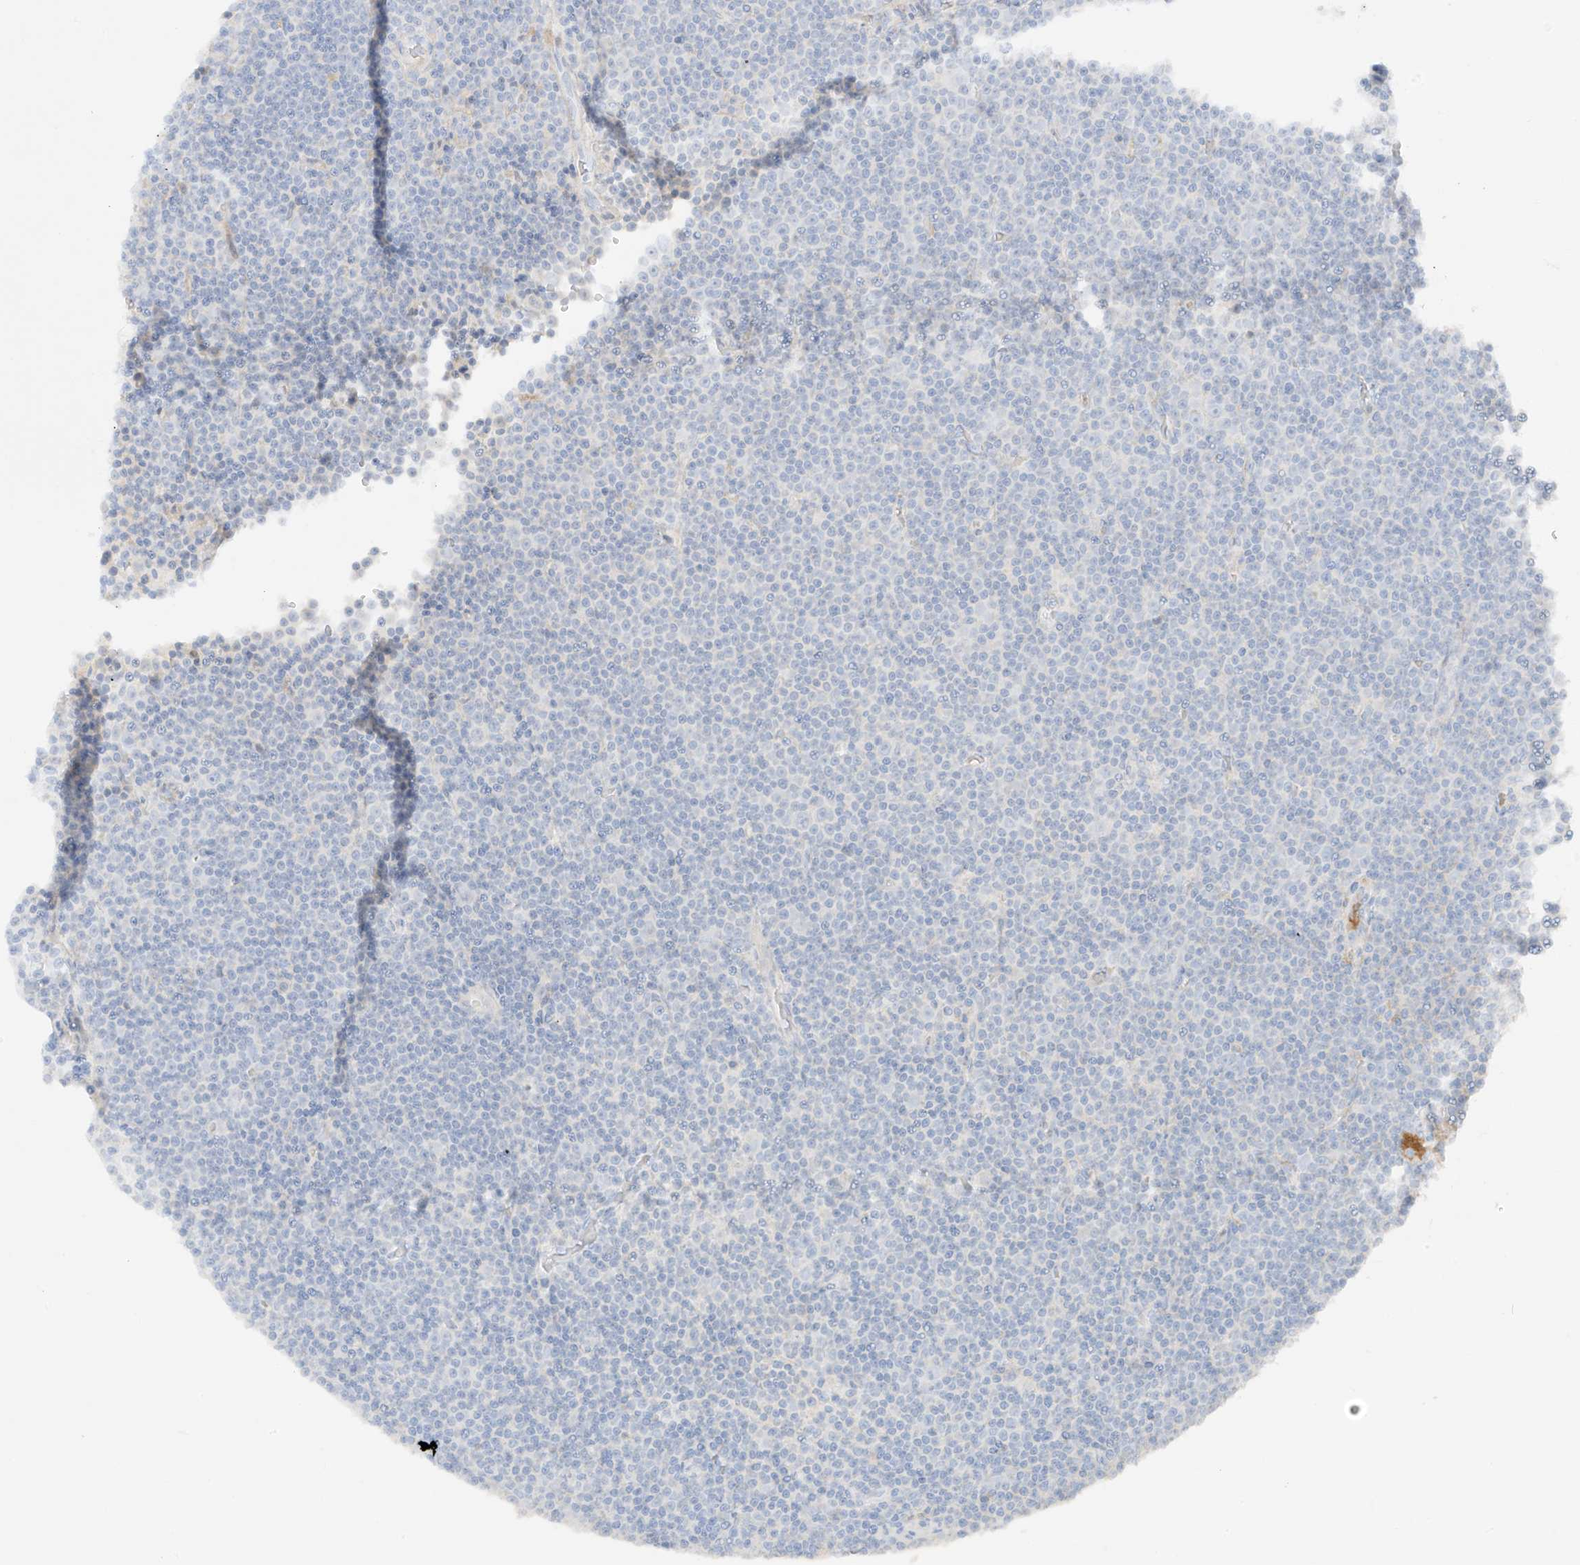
{"staining": {"intensity": "negative", "quantity": "none", "location": "none"}, "tissue": "lymphoma", "cell_type": "Tumor cells", "image_type": "cancer", "snomed": [{"axis": "morphology", "description": "Malignant lymphoma, non-Hodgkin's type, Low grade"}, {"axis": "topography", "description": "Lymph node"}], "caption": "High magnification brightfield microscopy of malignant lymphoma, non-Hodgkin's type (low-grade) stained with DAB (brown) and counterstained with hematoxylin (blue): tumor cells show no significant expression.", "gene": "ZBTB41", "patient": {"sex": "female", "age": 67}}